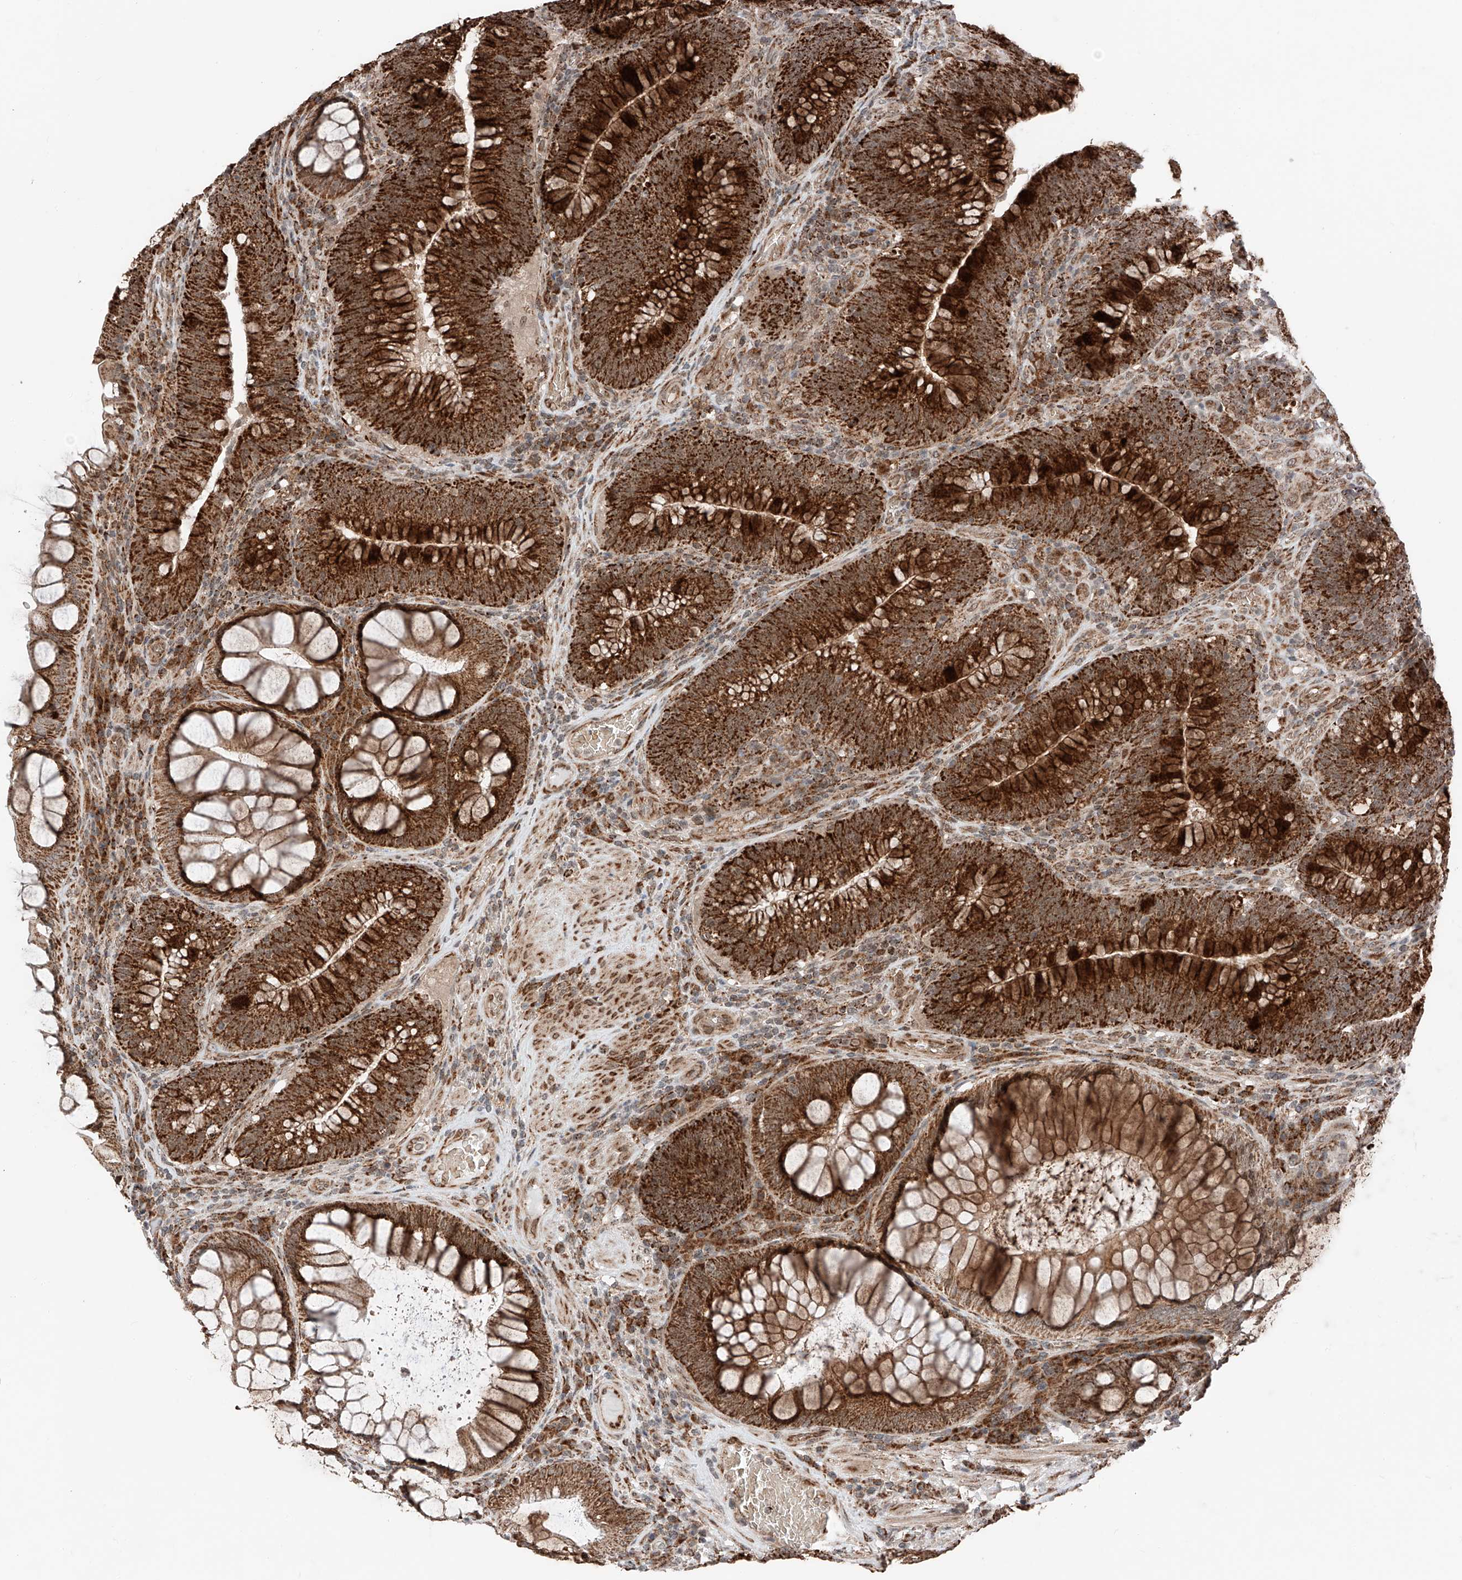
{"staining": {"intensity": "strong", "quantity": ">75%", "location": "cytoplasmic/membranous"}, "tissue": "colorectal cancer", "cell_type": "Tumor cells", "image_type": "cancer", "snomed": [{"axis": "morphology", "description": "Normal tissue, NOS"}, {"axis": "topography", "description": "Colon"}], "caption": "About >75% of tumor cells in human colorectal cancer demonstrate strong cytoplasmic/membranous protein staining as visualized by brown immunohistochemical staining.", "gene": "ZSCAN29", "patient": {"sex": "female", "age": 82}}